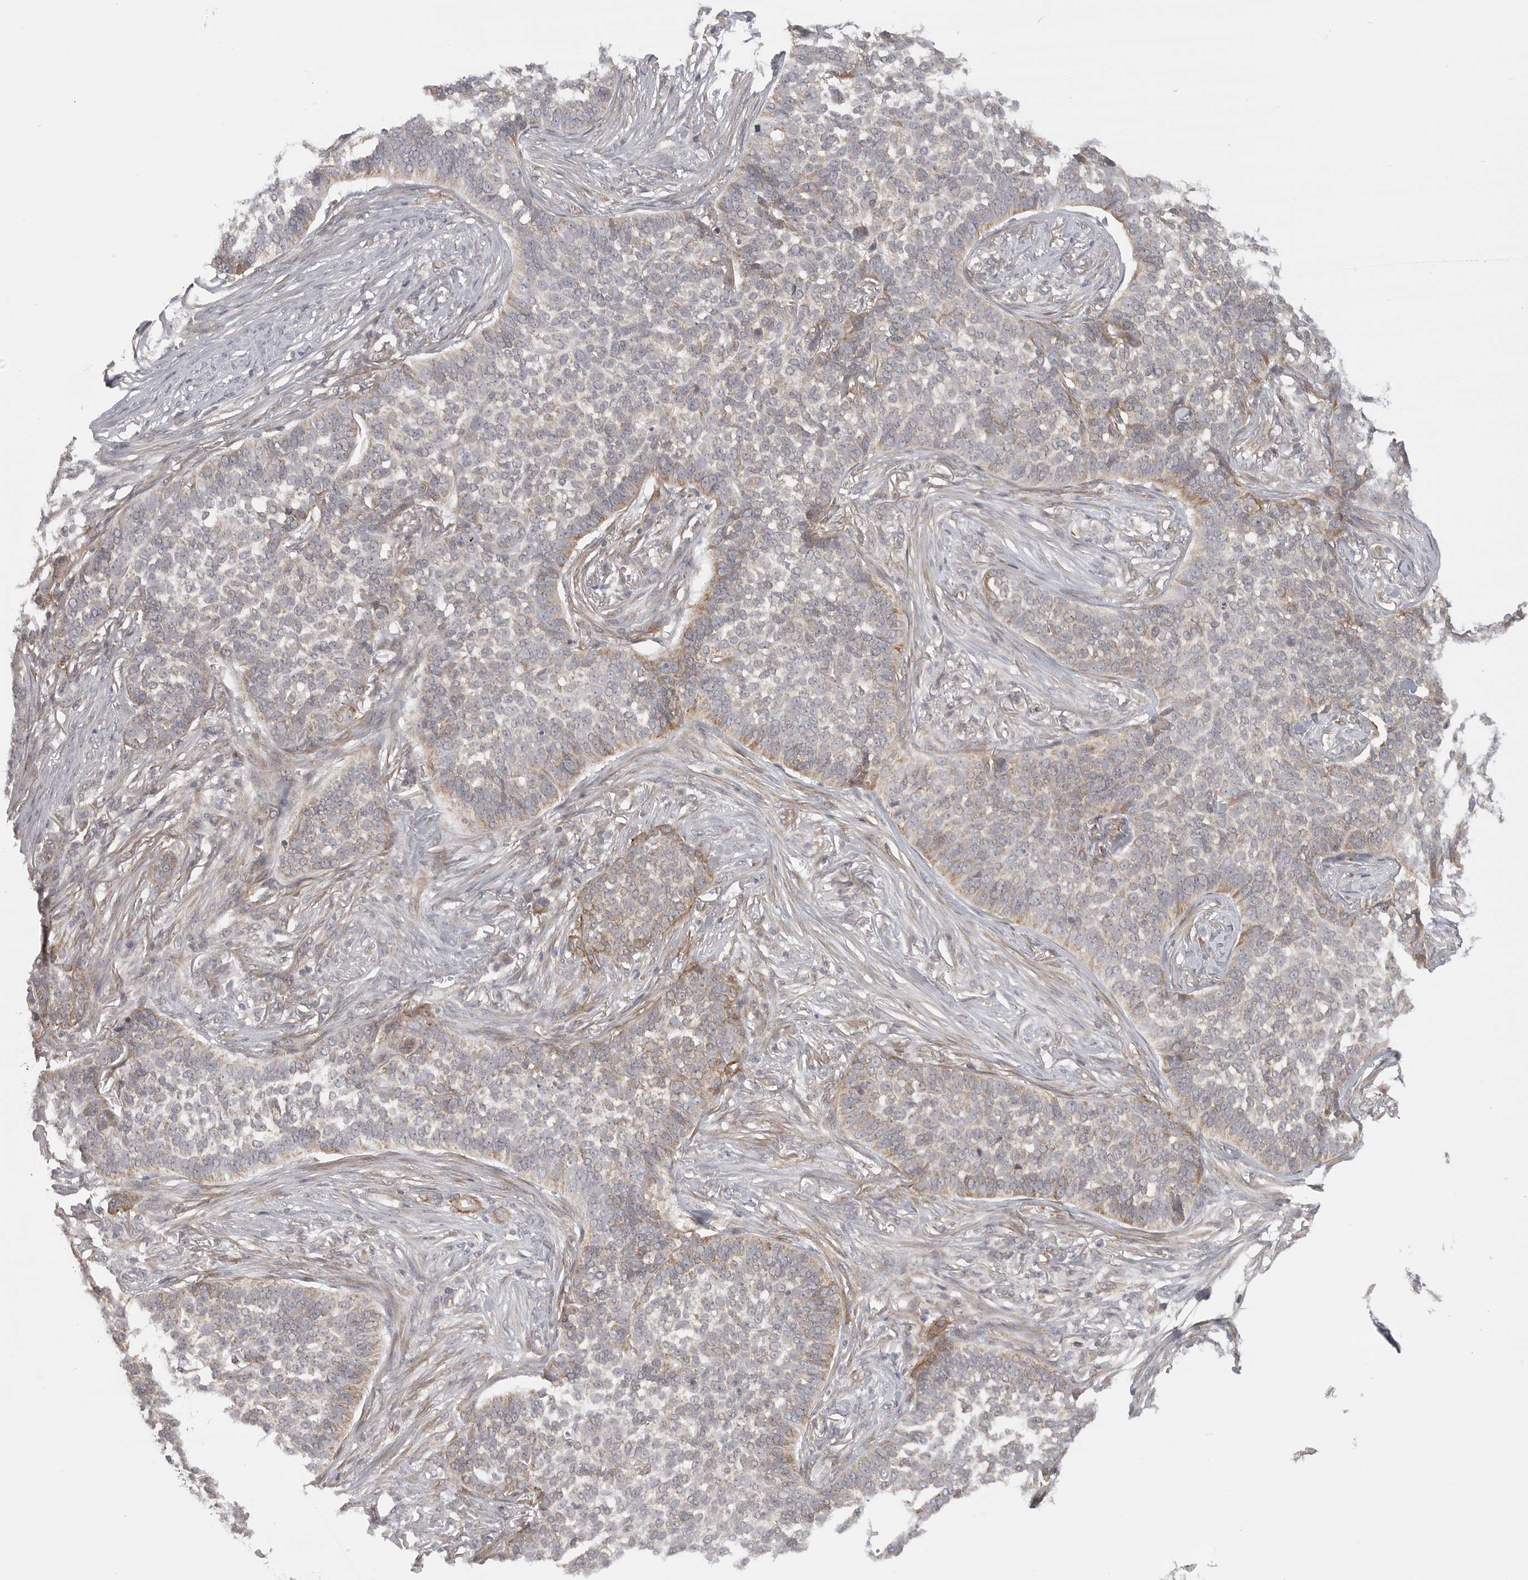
{"staining": {"intensity": "weak", "quantity": "25%-75%", "location": "cytoplasmic/membranous"}, "tissue": "skin cancer", "cell_type": "Tumor cells", "image_type": "cancer", "snomed": [{"axis": "morphology", "description": "Basal cell carcinoma"}, {"axis": "topography", "description": "Skin"}], "caption": "Weak cytoplasmic/membranous staining for a protein is present in approximately 25%-75% of tumor cells of basal cell carcinoma (skin) using IHC.", "gene": "CERS2", "patient": {"sex": "male", "age": 85}}